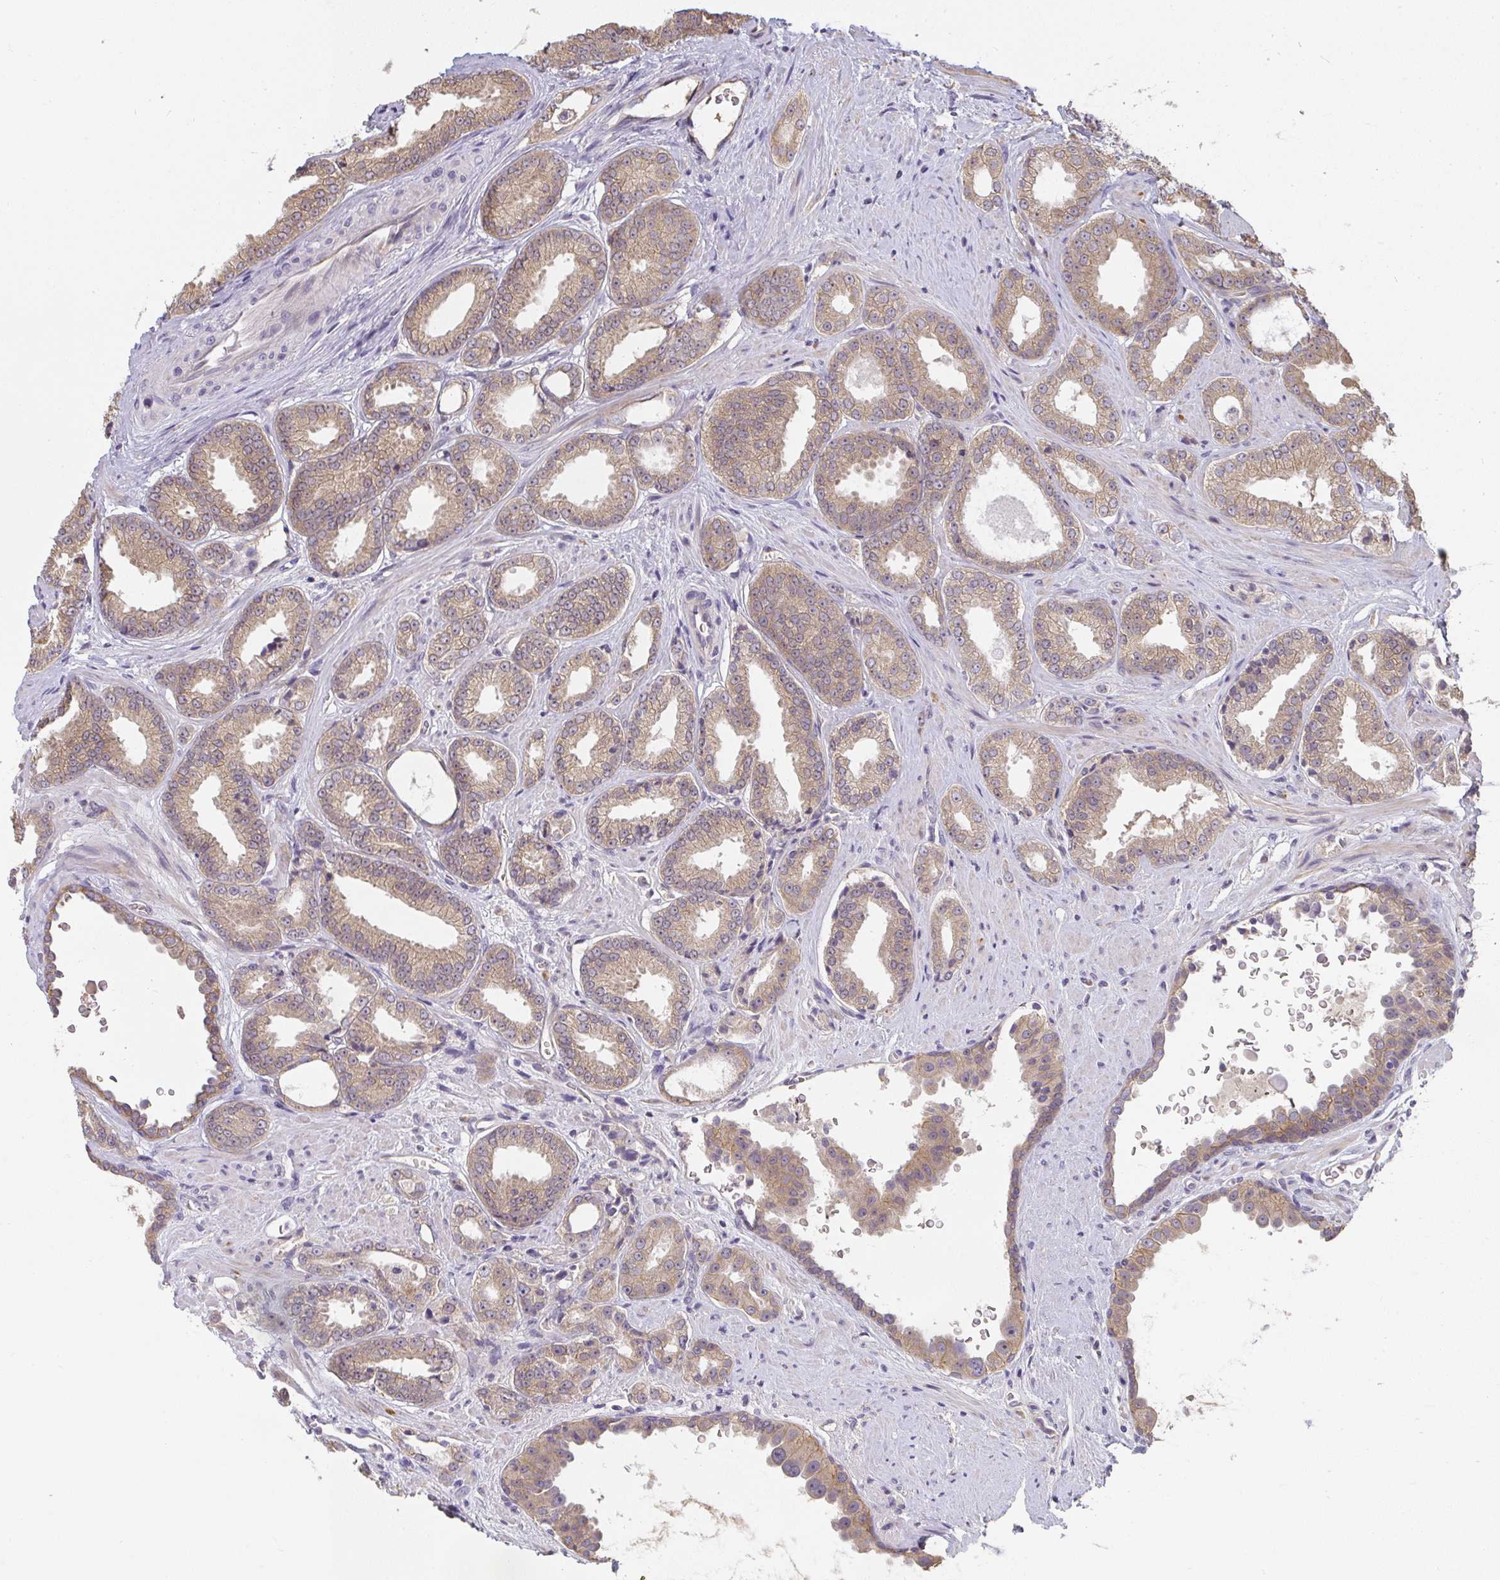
{"staining": {"intensity": "moderate", "quantity": "25%-75%", "location": "cytoplasmic/membranous"}, "tissue": "prostate cancer", "cell_type": "Tumor cells", "image_type": "cancer", "snomed": [{"axis": "morphology", "description": "Adenocarcinoma, Low grade"}, {"axis": "topography", "description": "Prostate"}], "caption": "This is a micrograph of immunohistochemistry (IHC) staining of low-grade adenocarcinoma (prostate), which shows moderate positivity in the cytoplasmic/membranous of tumor cells.", "gene": "SLC35B3", "patient": {"sex": "male", "age": 67}}